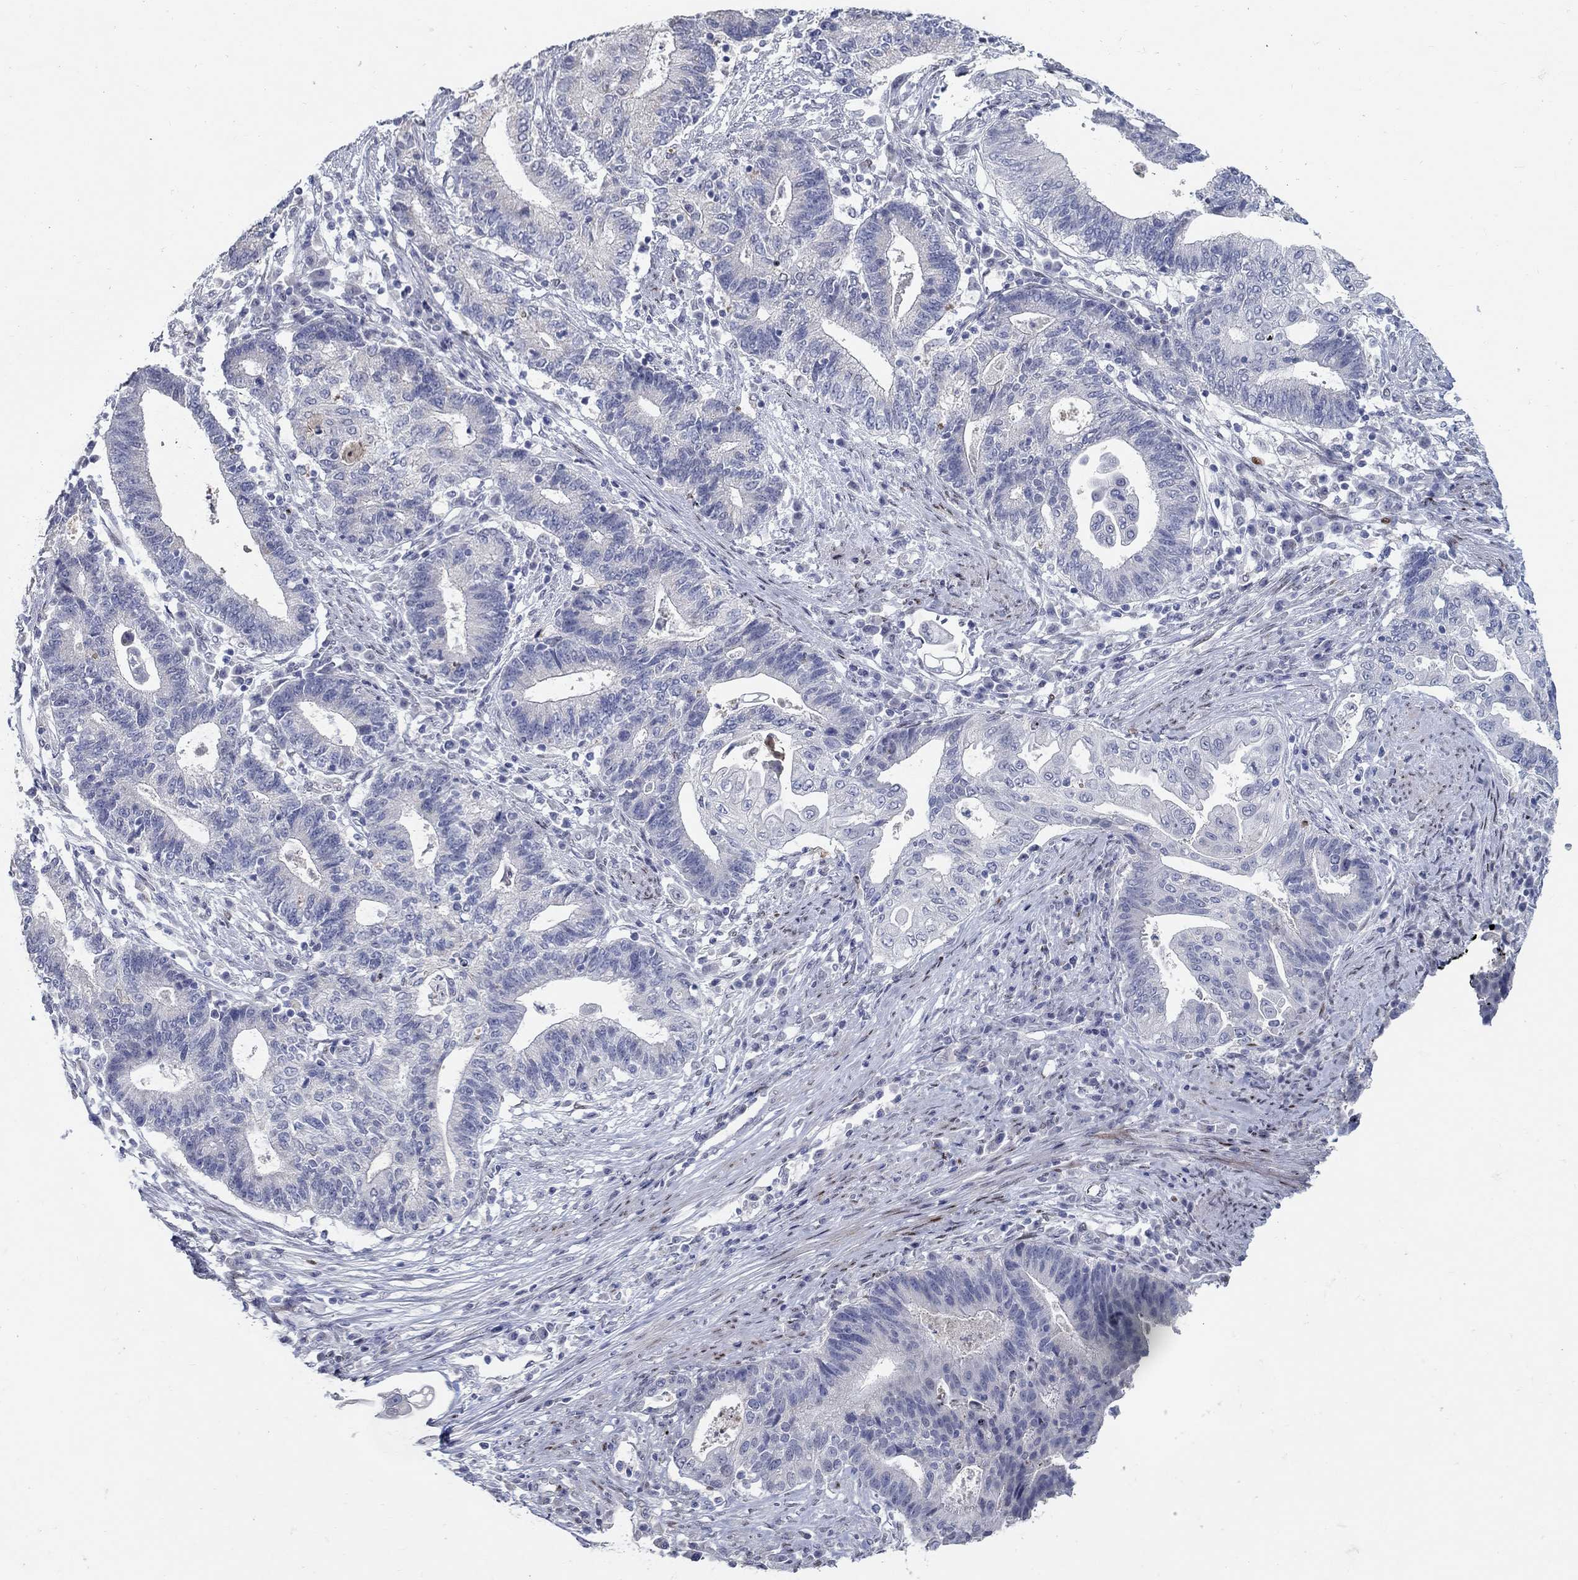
{"staining": {"intensity": "negative", "quantity": "none", "location": "none"}, "tissue": "endometrial cancer", "cell_type": "Tumor cells", "image_type": "cancer", "snomed": [{"axis": "morphology", "description": "Adenocarcinoma, NOS"}, {"axis": "topography", "description": "Uterus"}, {"axis": "topography", "description": "Endometrium"}], "caption": "A histopathology image of human adenocarcinoma (endometrial) is negative for staining in tumor cells.", "gene": "RAPGEF5", "patient": {"sex": "female", "age": 54}}